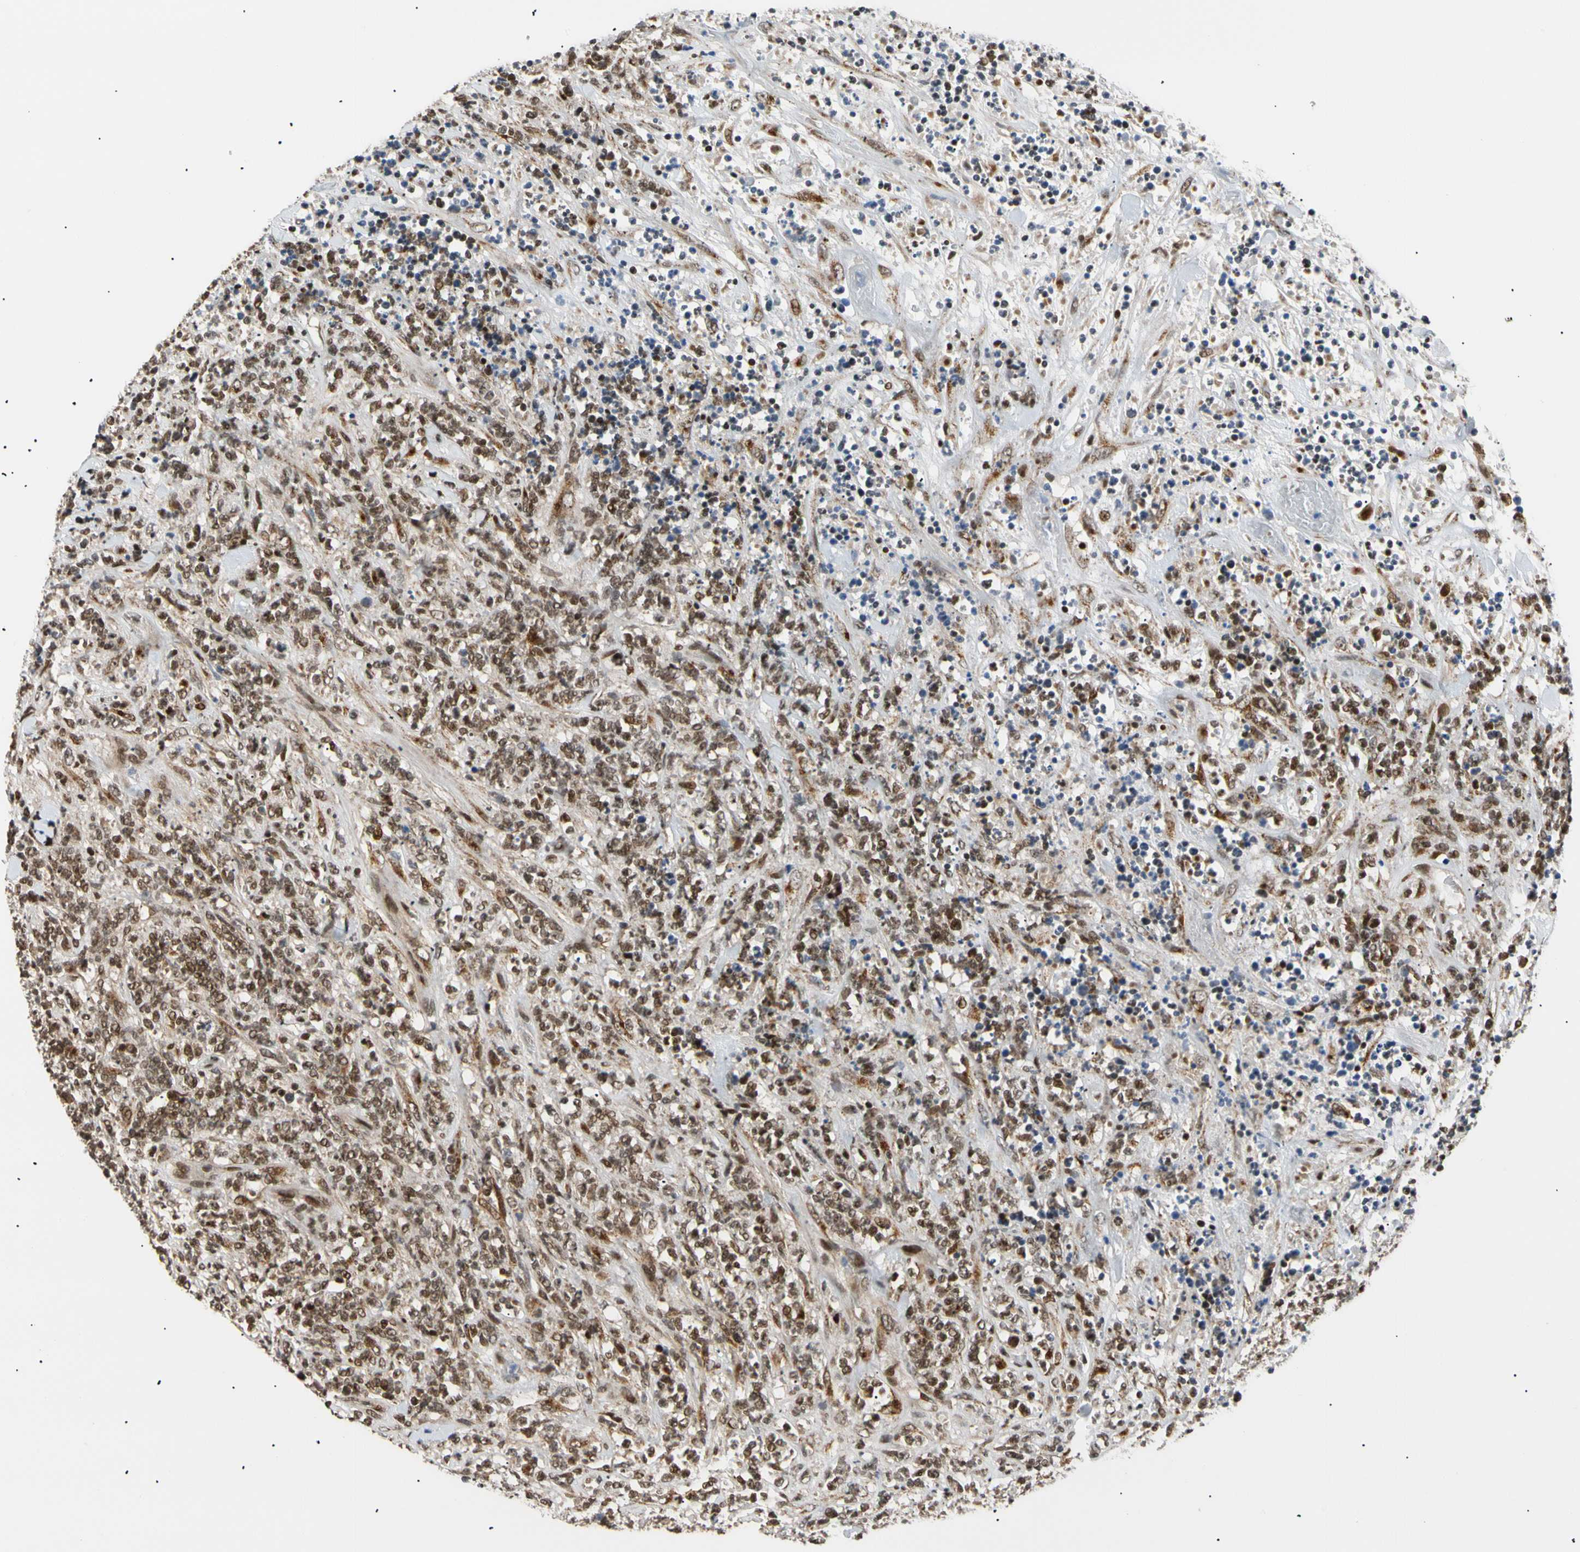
{"staining": {"intensity": "moderate", "quantity": ">75%", "location": "nuclear"}, "tissue": "lymphoma", "cell_type": "Tumor cells", "image_type": "cancer", "snomed": [{"axis": "morphology", "description": "Malignant lymphoma, non-Hodgkin's type, High grade"}, {"axis": "topography", "description": "Soft tissue"}], "caption": "A medium amount of moderate nuclear expression is appreciated in about >75% of tumor cells in high-grade malignant lymphoma, non-Hodgkin's type tissue. The staining was performed using DAB to visualize the protein expression in brown, while the nuclei were stained in blue with hematoxylin (Magnification: 20x).", "gene": "E2F1", "patient": {"sex": "male", "age": 18}}